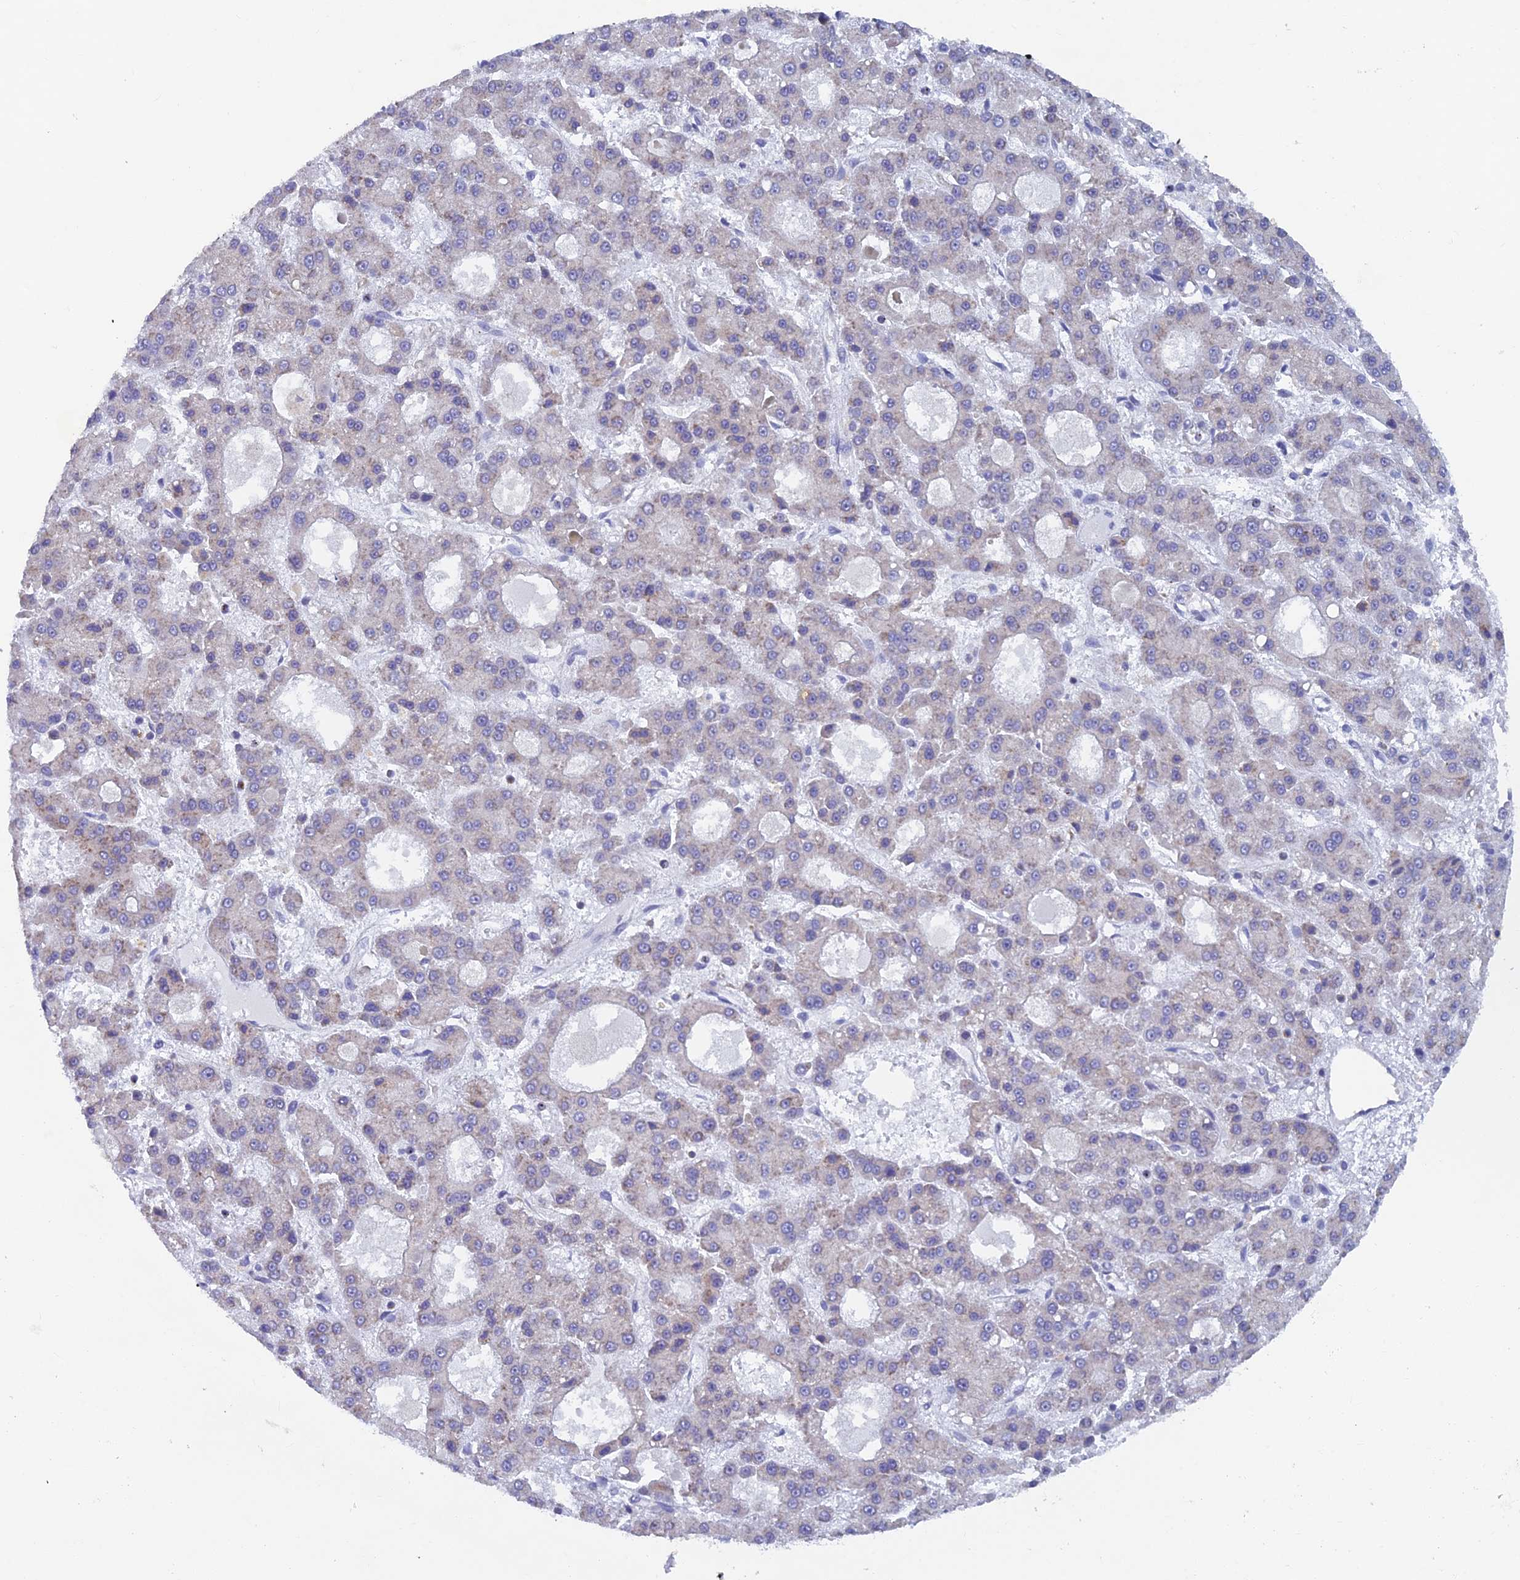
{"staining": {"intensity": "negative", "quantity": "none", "location": "none"}, "tissue": "liver cancer", "cell_type": "Tumor cells", "image_type": "cancer", "snomed": [{"axis": "morphology", "description": "Carcinoma, Hepatocellular, NOS"}, {"axis": "topography", "description": "Liver"}], "caption": "Immunohistochemical staining of liver cancer (hepatocellular carcinoma) exhibits no significant positivity in tumor cells.", "gene": "ABI3BP", "patient": {"sex": "male", "age": 70}}